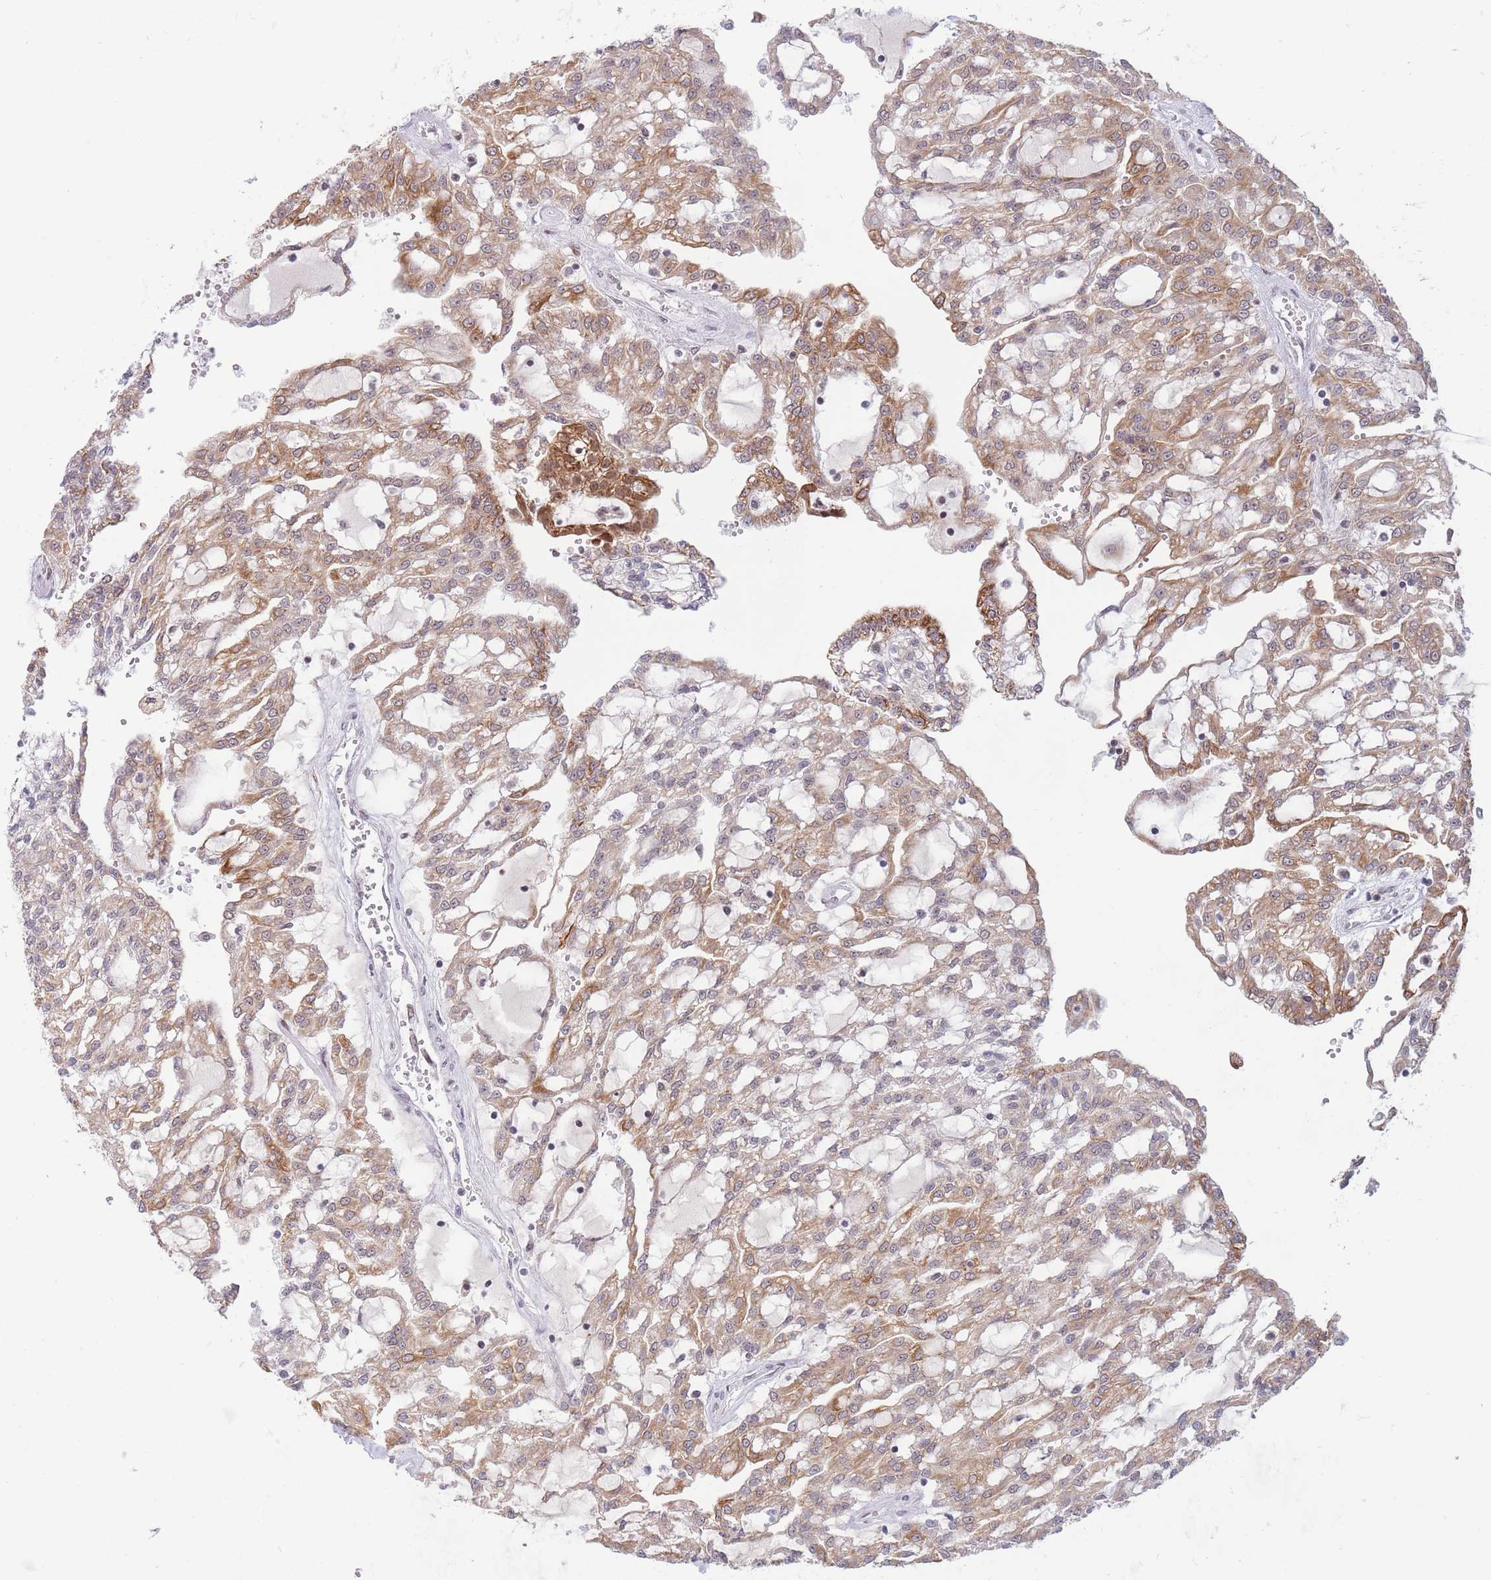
{"staining": {"intensity": "moderate", "quantity": "25%-75%", "location": "cytoplasmic/membranous,nuclear"}, "tissue": "renal cancer", "cell_type": "Tumor cells", "image_type": "cancer", "snomed": [{"axis": "morphology", "description": "Adenocarcinoma, NOS"}, {"axis": "topography", "description": "Kidney"}], "caption": "Immunohistochemical staining of human renal cancer (adenocarcinoma) reveals medium levels of moderate cytoplasmic/membranous and nuclear protein positivity in about 25%-75% of tumor cells.", "gene": "TARBP2", "patient": {"sex": "male", "age": 63}}